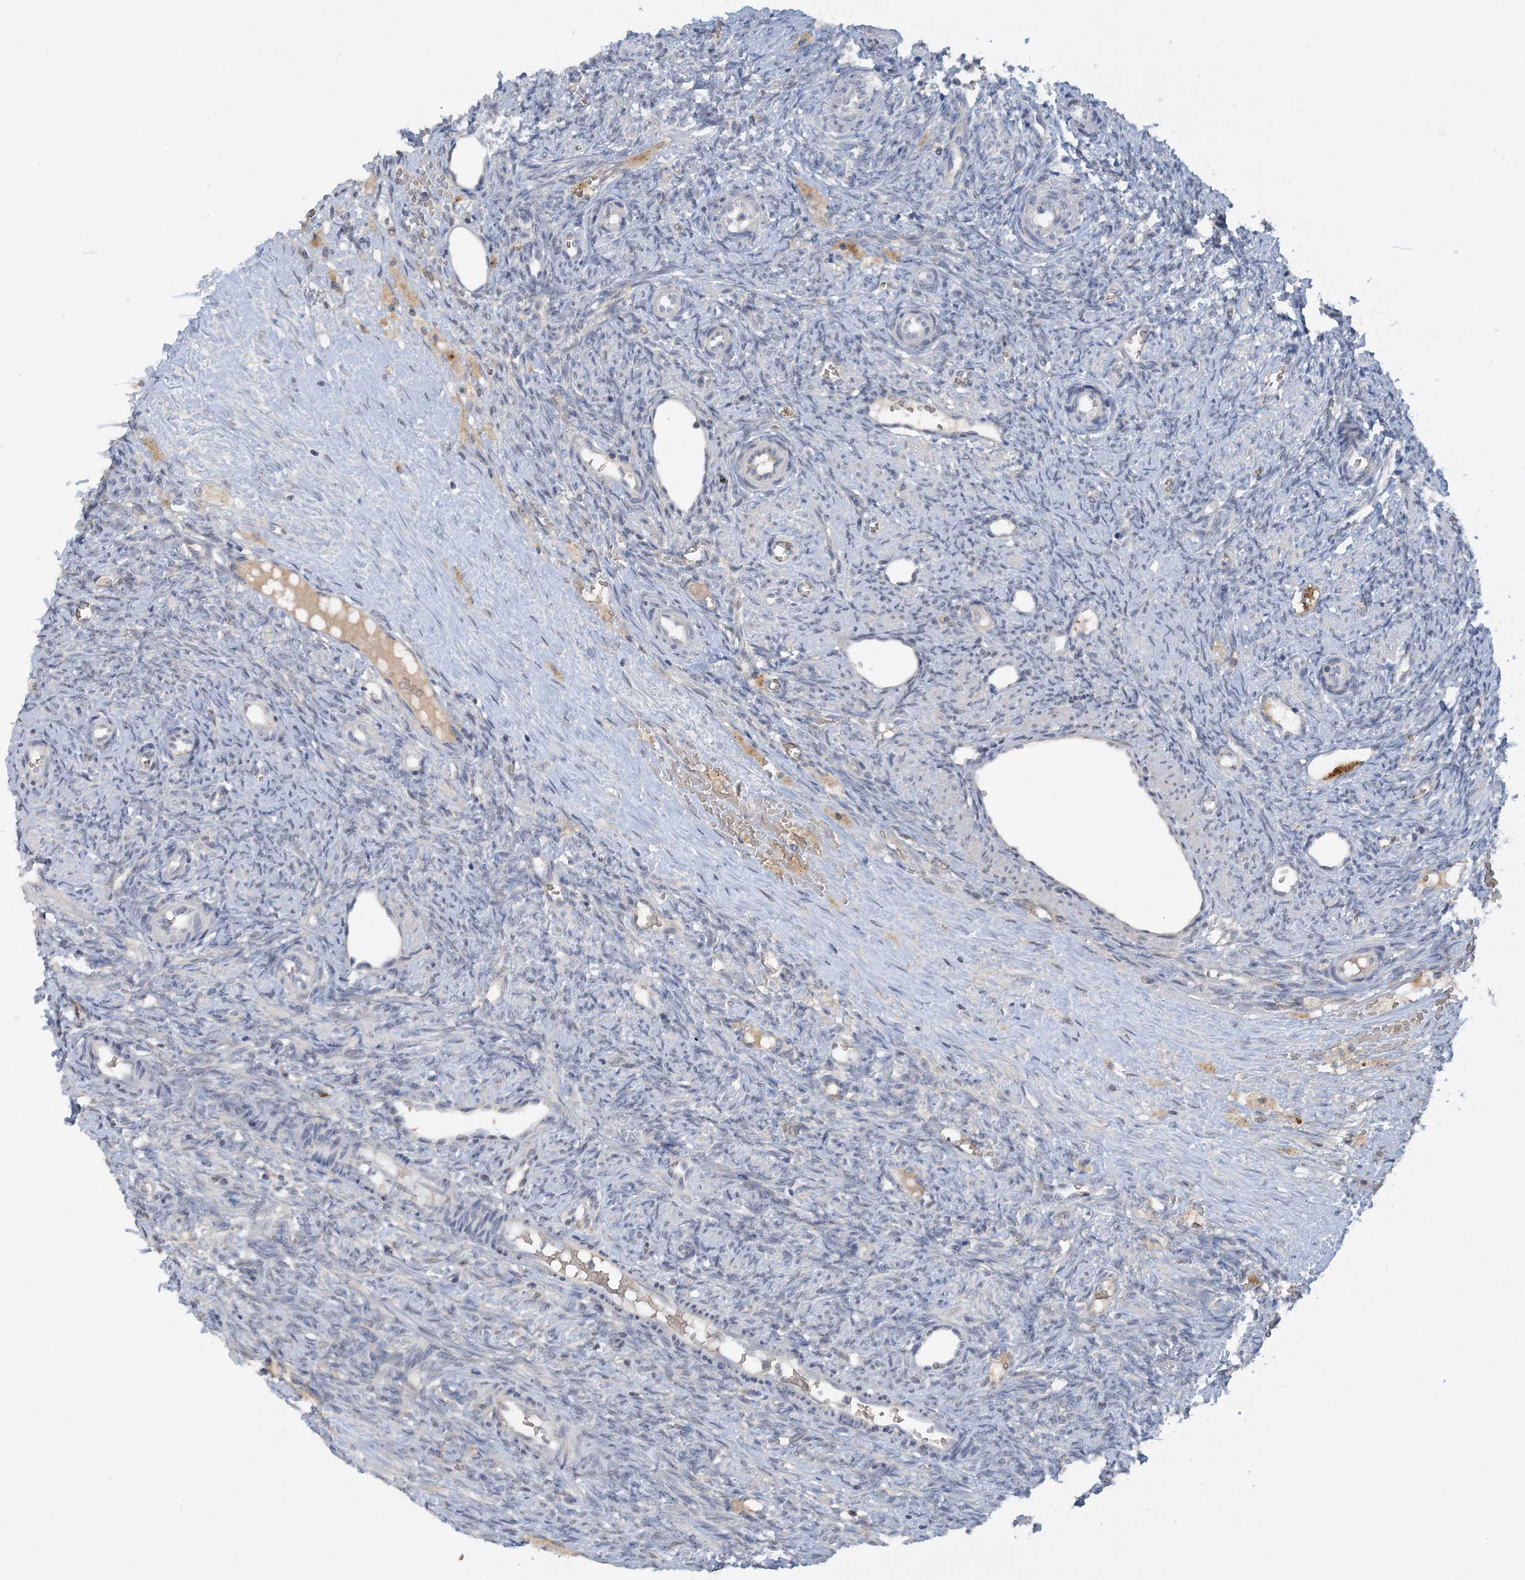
{"staining": {"intensity": "moderate", "quantity": ">75%", "location": "nuclear"}, "tissue": "ovary", "cell_type": "Follicle cells", "image_type": "normal", "snomed": [{"axis": "morphology", "description": "Normal tissue, NOS"}, {"axis": "topography", "description": "Ovary"}], "caption": "Ovary stained with DAB (3,3'-diaminobenzidine) immunohistochemistry reveals medium levels of moderate nuclear positivity in approximately >75% of follicle cells. (DAB (3,3'-diaminobenzidine) = brown stain, brightfield microscopy at high magnification).", "gene": "UBE2E1", "patient": {"sex": "female", "age": 41}}